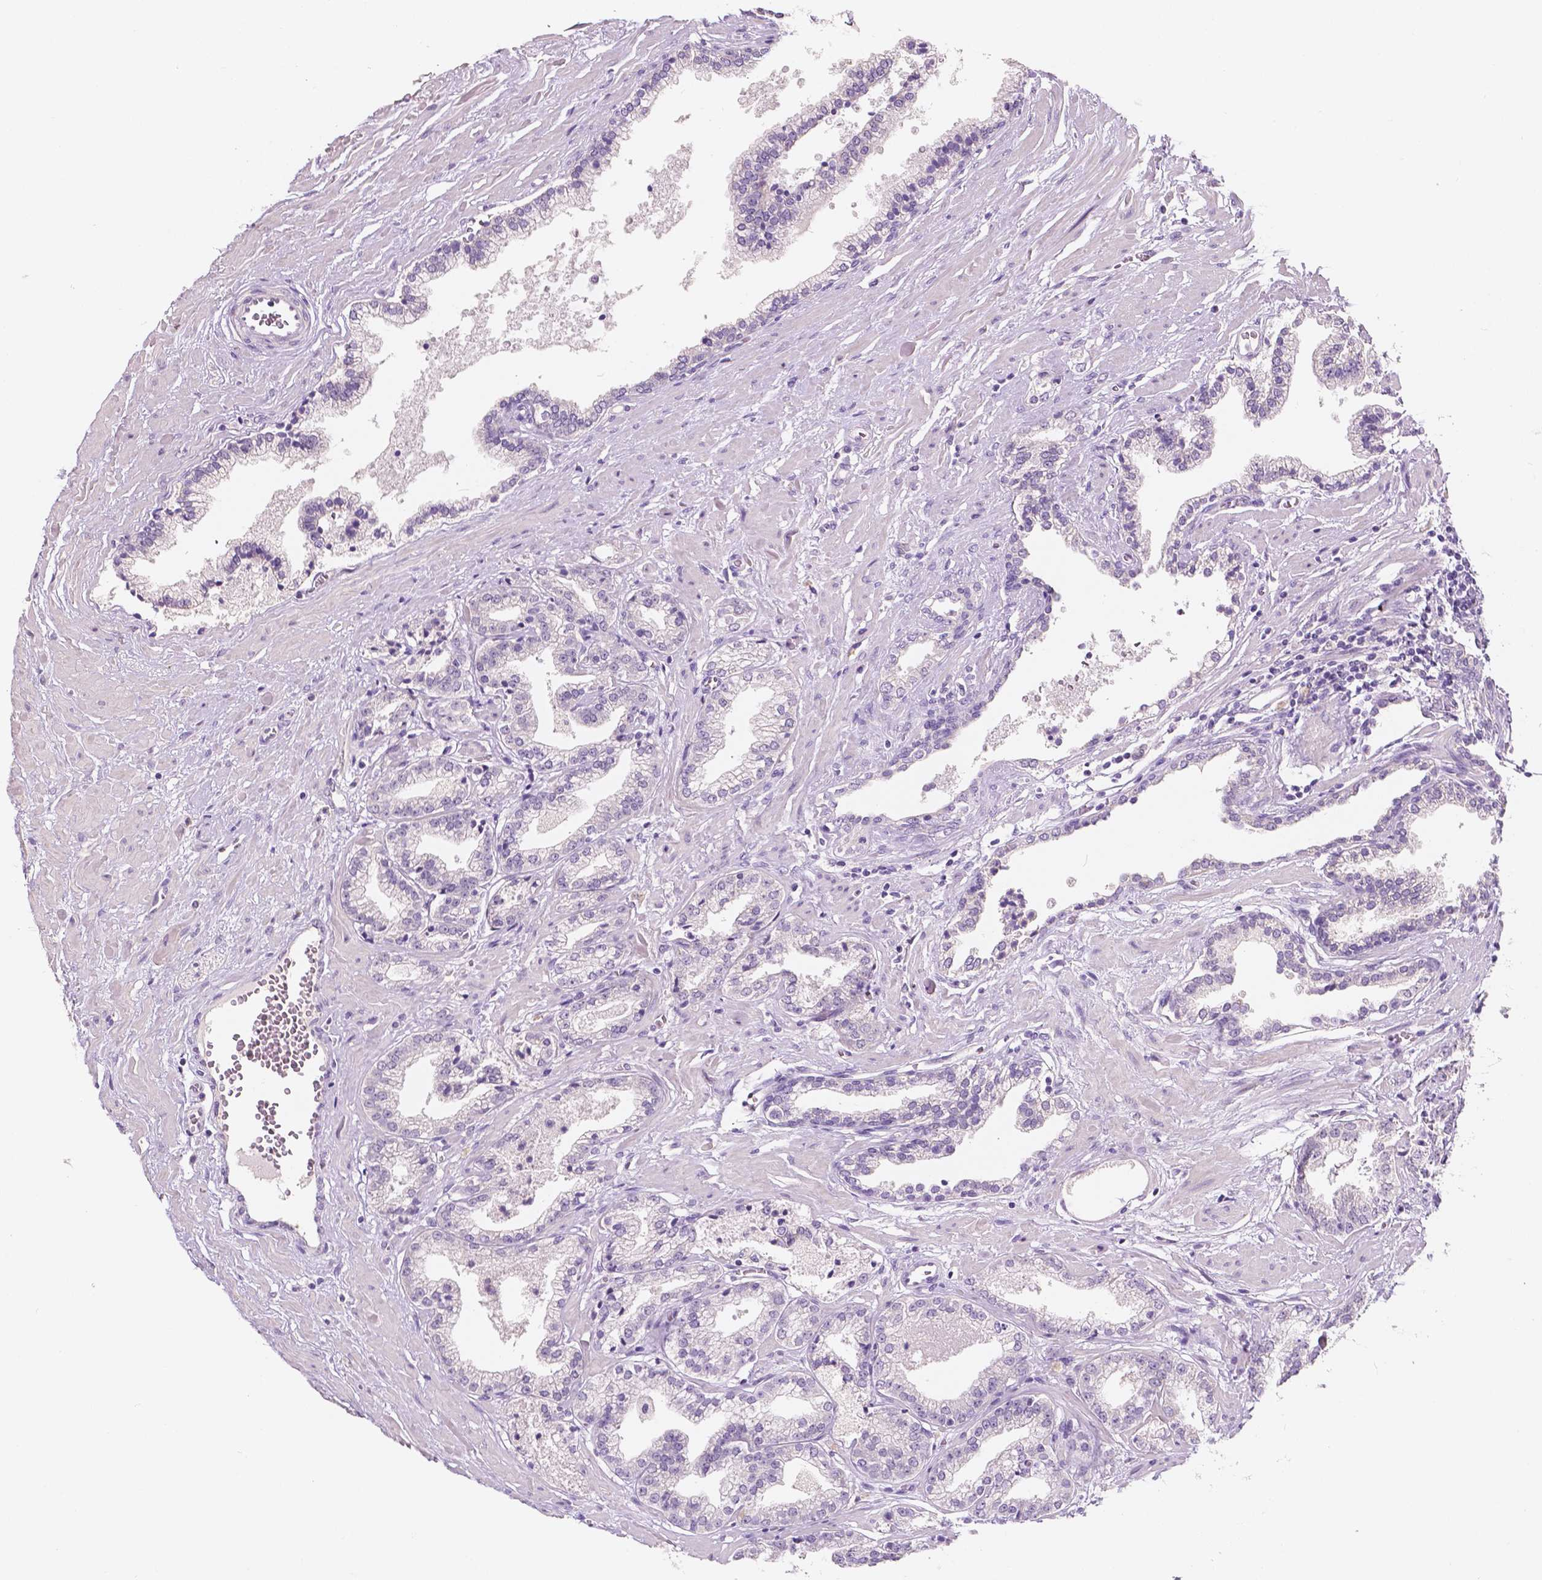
{"staining": {"intensity": "negative", "quantity": "none", "location": "none"}, "tissue": "prostate cancer", "cell_type": "Tumor cells", "image_type": "cancer", "snomed": [{"axis": "morphology", "description": "Adenocarcinoma, Low grade"}, {"axis": "topography", "description": "Prostate"}], "caption": "The image reveals no significant expression in tumor cells of prostate cancer (low-grade adenocarcinoma).", "gene": "TAL1", "patient": {"sex": "male", "age": 60}}